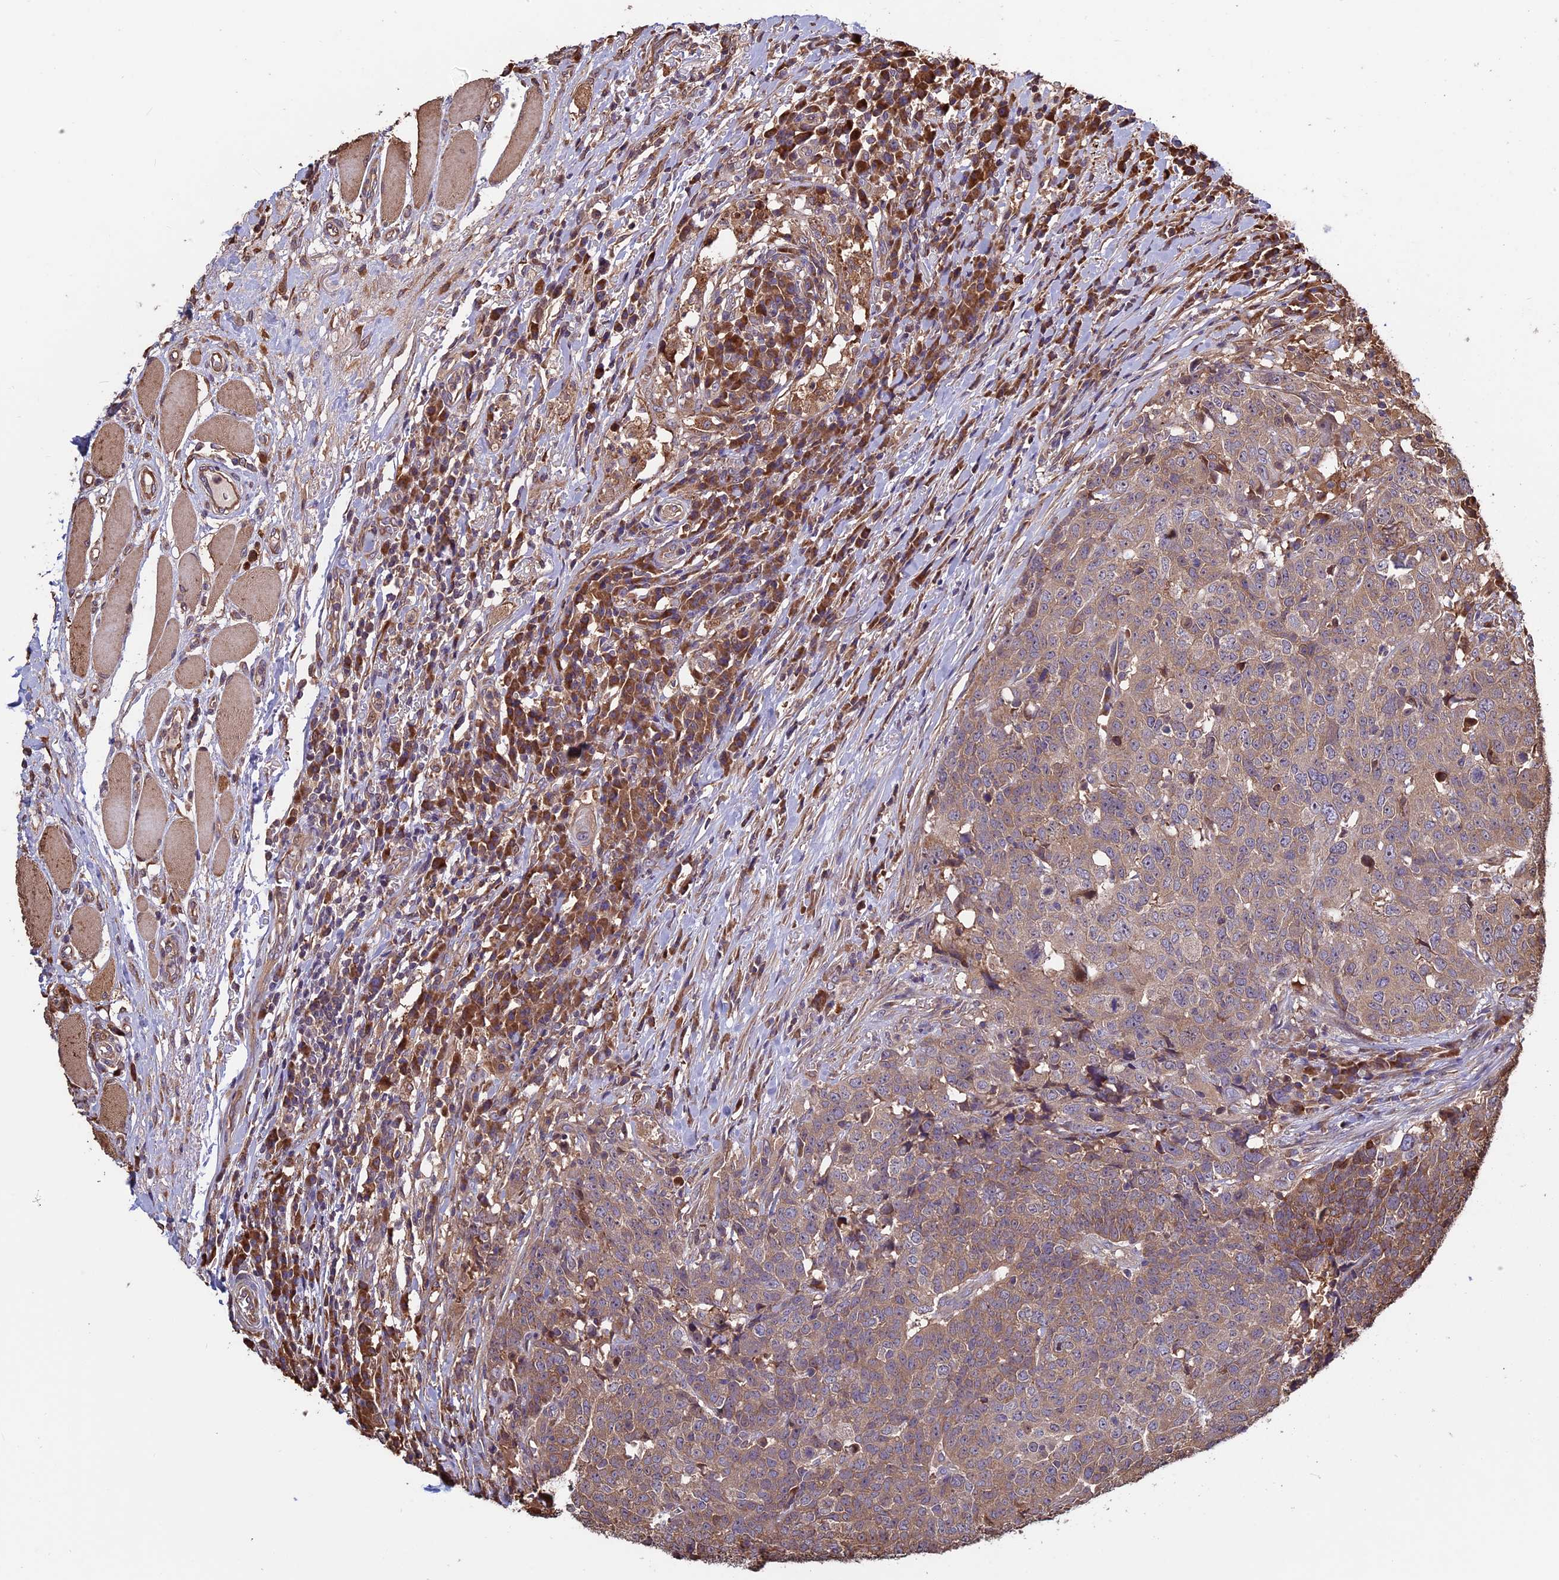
{"staining": {"intensity": "moderate", "quantity": ">75%", "location": "cytoplasmic/membranous"}, "tissue": "head and neck cancer", "cell_type": "Tumor cells", "image_type": "cancer", "snomed": [{"axis": "morphology", "description": "Squamous cell carcinoma, NOS"}, {"axis": "topography", "description": "Head-Neck"}], "caption": "Squamous cell carcinoma (head and neck) tissue demonstrates moderate cytoplasmic/membranous staining in approximately >75% of tumor cells, visualized by immunohistochemistry.", "gene": "VWA3A", "patient": {"sex": "male", "age": 66}}